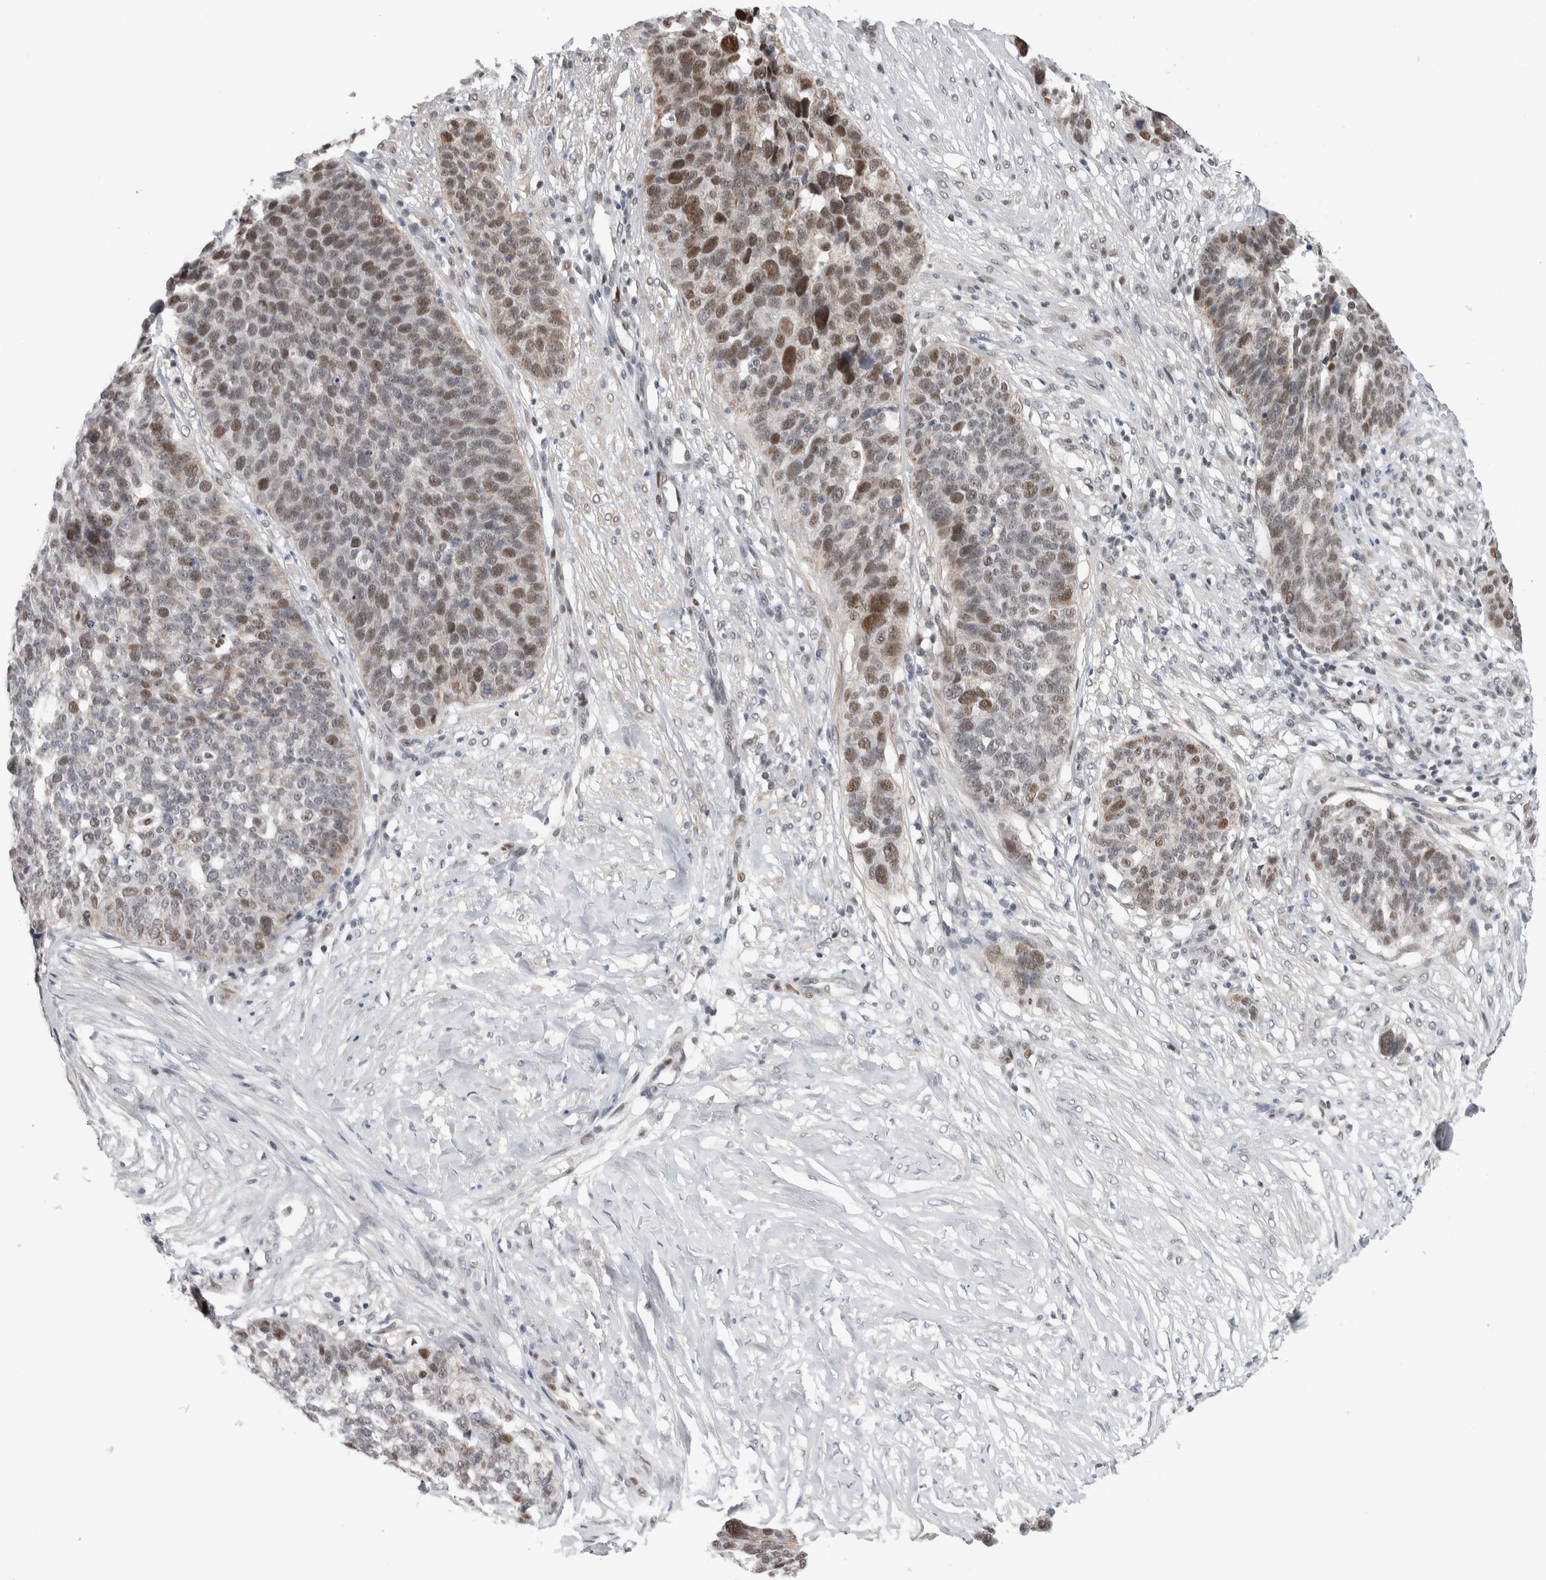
{"staining": {"intensity": "moderate", "quantity": "<25%", "location": "nuclear"}, "tissue": "ovarian cancer", "cell_type": "Tumor cells", "image_type": "cancer", "snomed": [{"axis": "morphology", "description": "Cystadenocarcinoma, serous, NOS"}, {"axis": "topography", "description": "Ovary"}], "caption": "Brown immunohistochemical staining in human ovarian serous cystadenocarcinoma reveals moderate nuclear expression in about <25% of tumor cells.", "gene": "HEXIM2", "patient": {"sex": "female", "age": 59}}